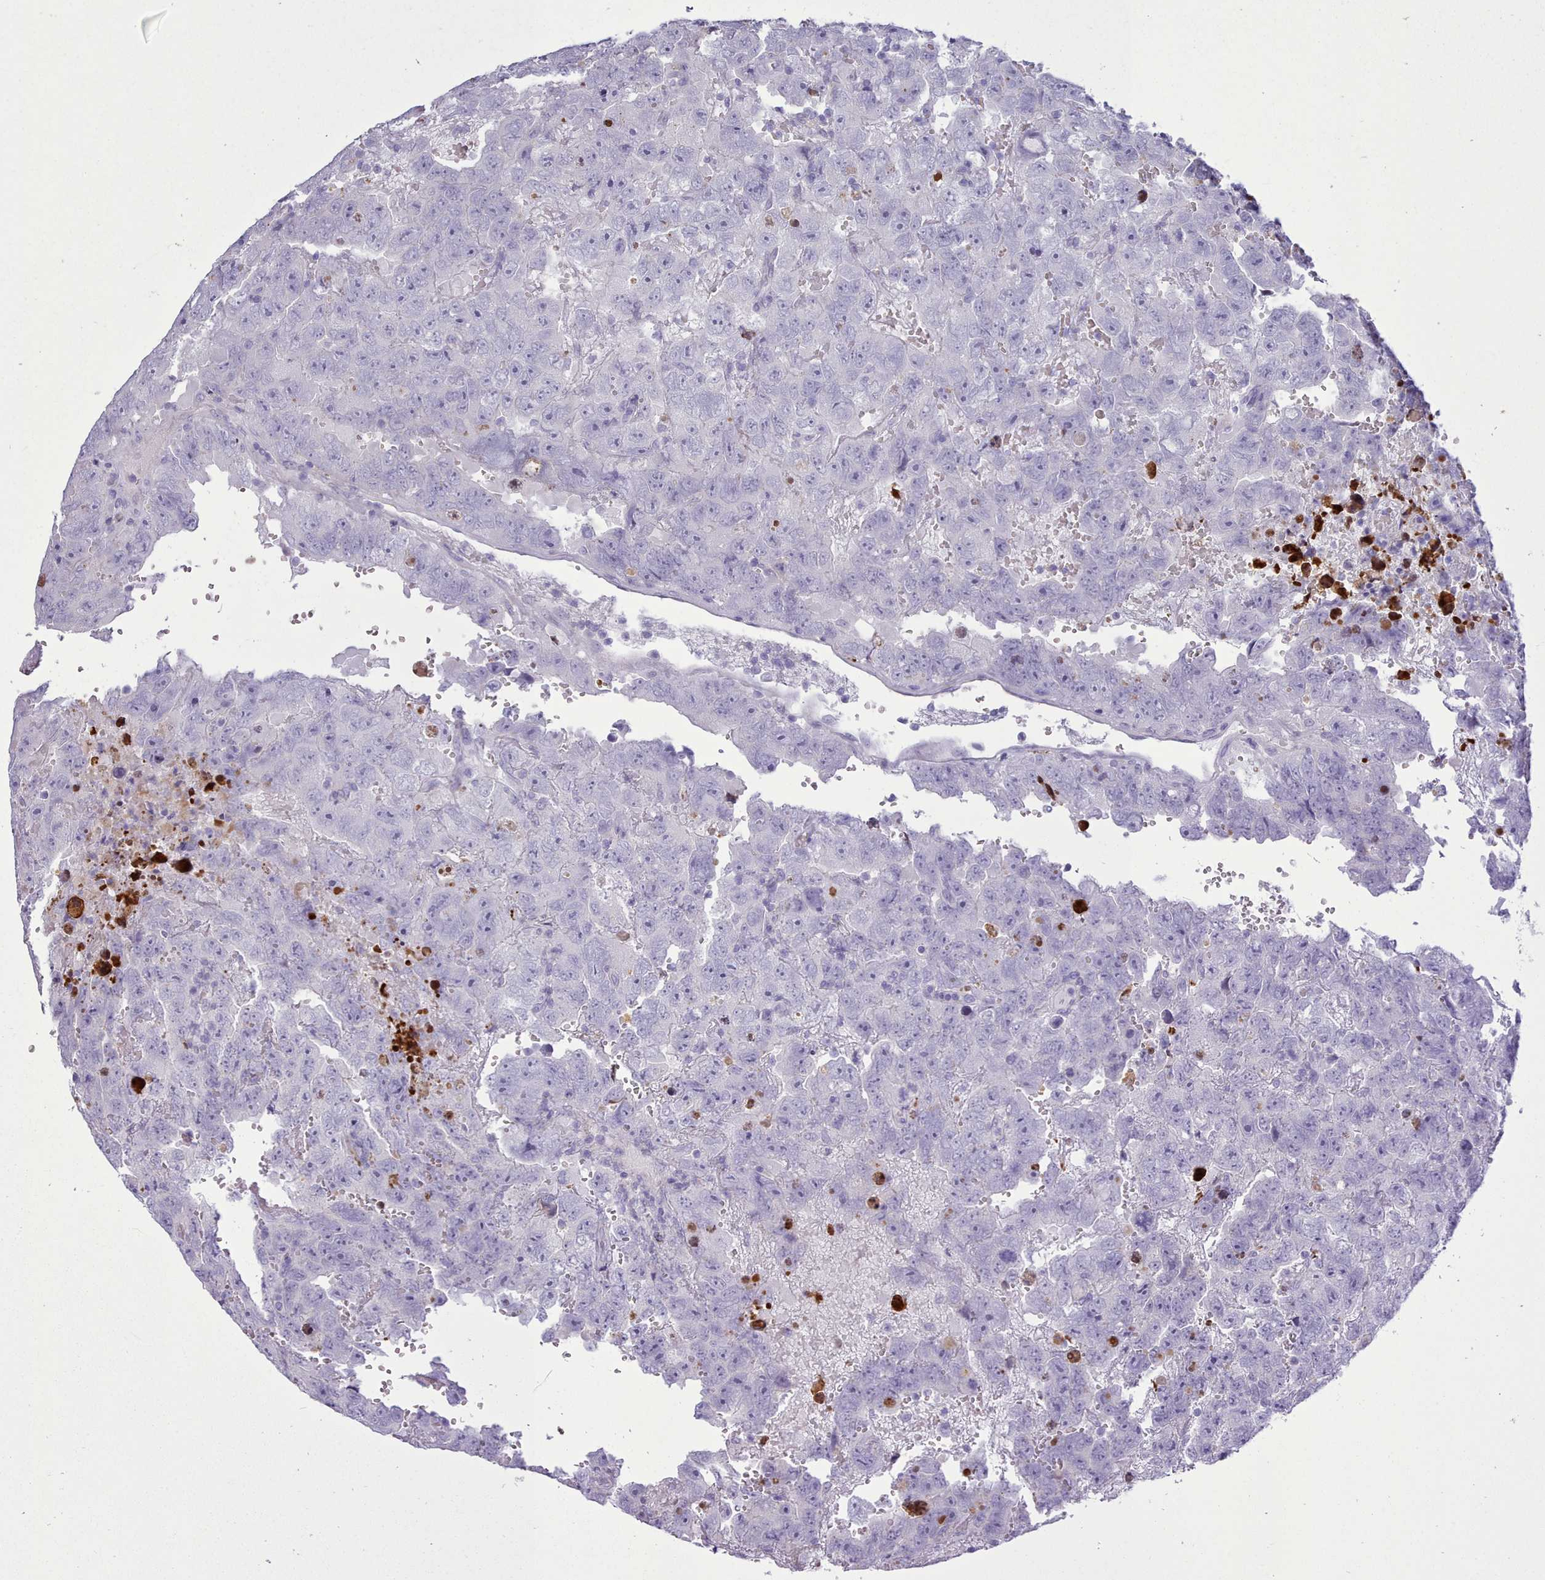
{"staining": {"intensity": "negative", "quantity": "none", "location": "none"}, "tissue": "testis cancer", "cell_type": "Tumor cells", "image_type": "cancer", "snomed": [{"axis": "morphology", "description": "Carcinoma, Embryonal, NOS"}, {"axis": "topography", "description": "Testis"}], "caption": "Immunohistochemistry of embryonal carcinoma (testis) reveals no expression in tumor cells.", "gene": "SRD5A1", "patient": {"sex": "male", "age": 45}}